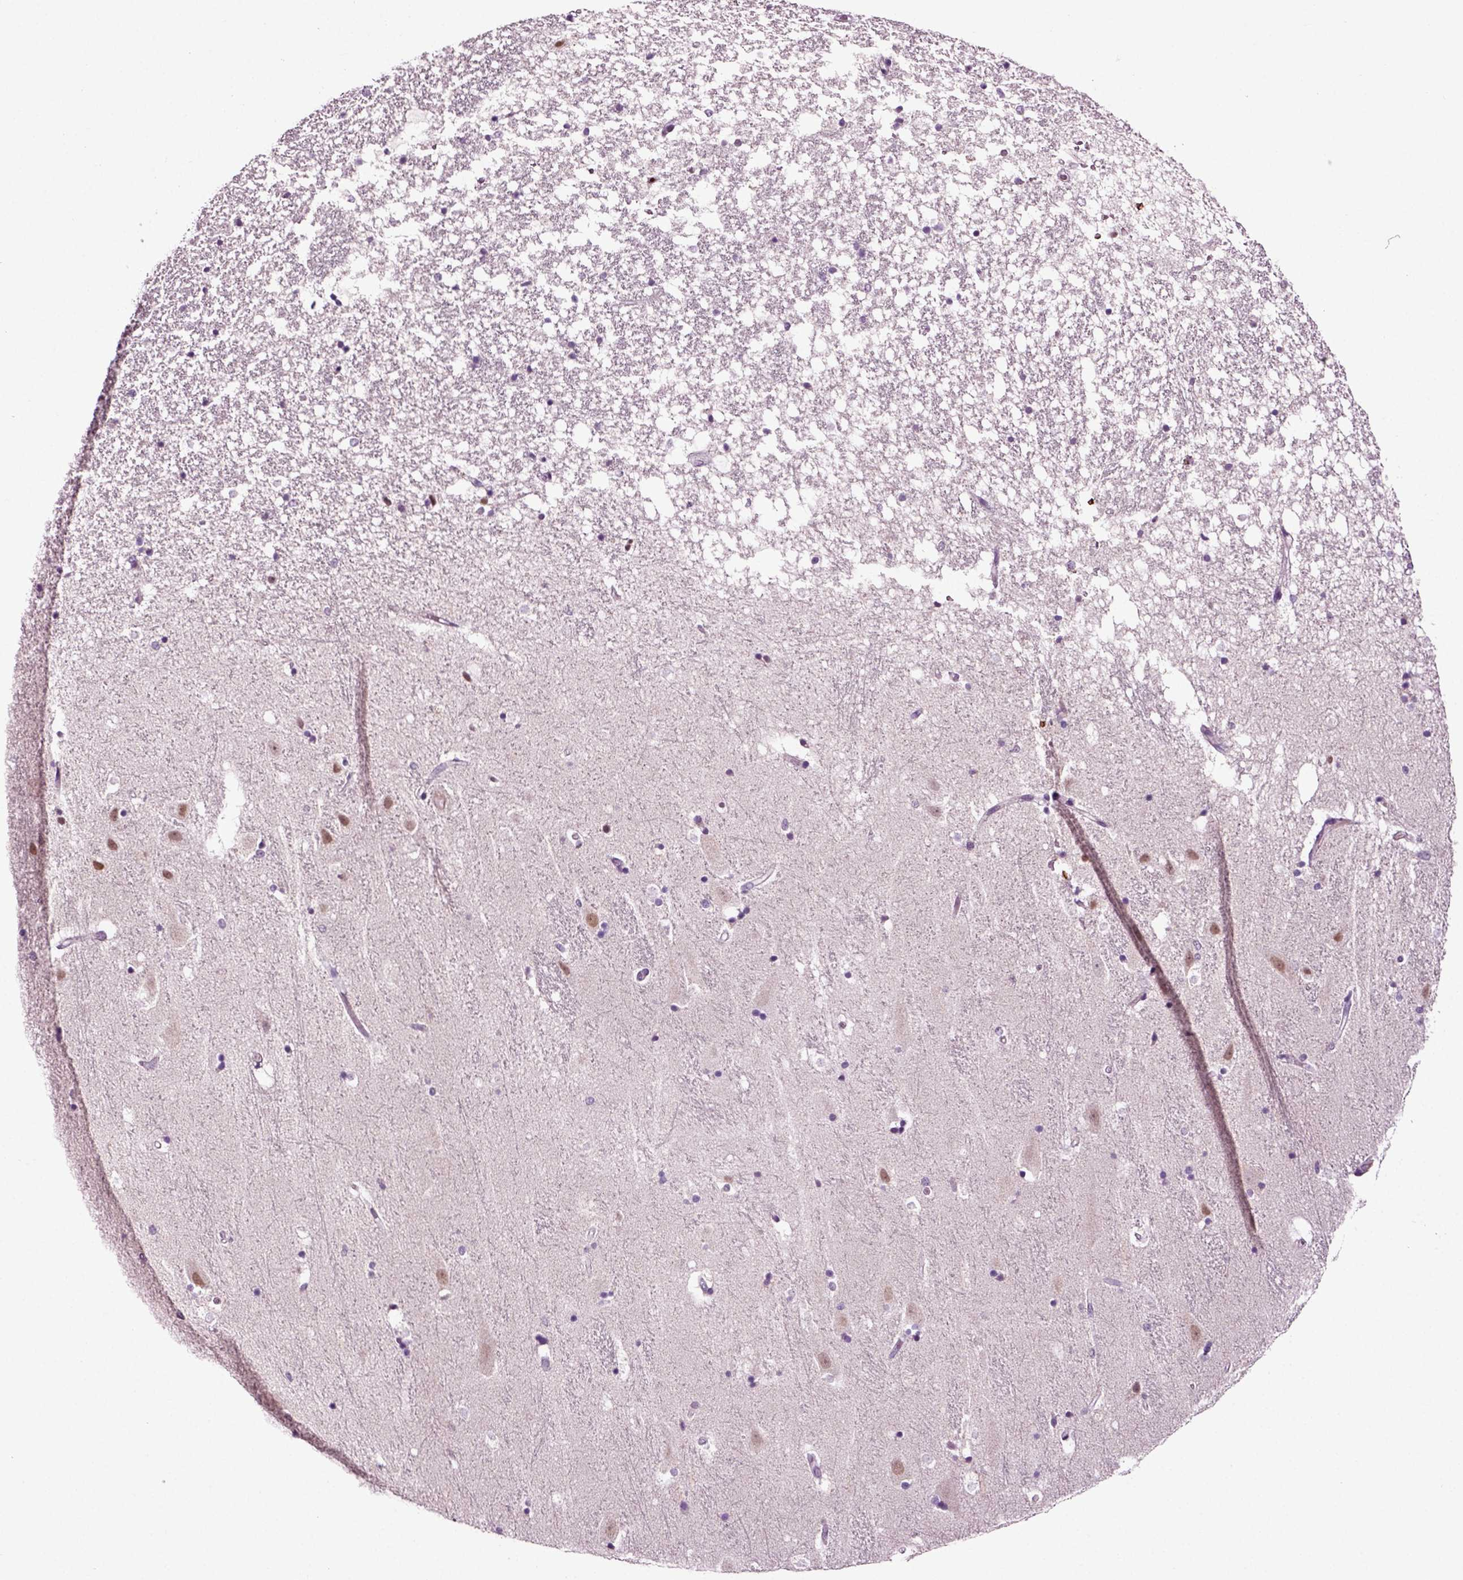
{"staining": {"intensity": "negative", "quantity": "none", "location": "none"}, "tissue": "hippocampus", "cell_type": "Glial cells", "image_type": "normal", "snomed": [{"axis": "morphology", "description": "Normal tissue, NOS"}, {"axis": "topography", "description": "Hippocampus"}], "caption": "Immunohistochemistry (IHC) image of unremarkable hippocampus: human hippocampus stained with DAB (3,3'-diaminobenzidine) reveals no significant protein positivity in glial cells. (DAB IHC with hematoxylin counter stain).", "gene": "SPATA17", "patient": {"sex": "male", "age": 49}}